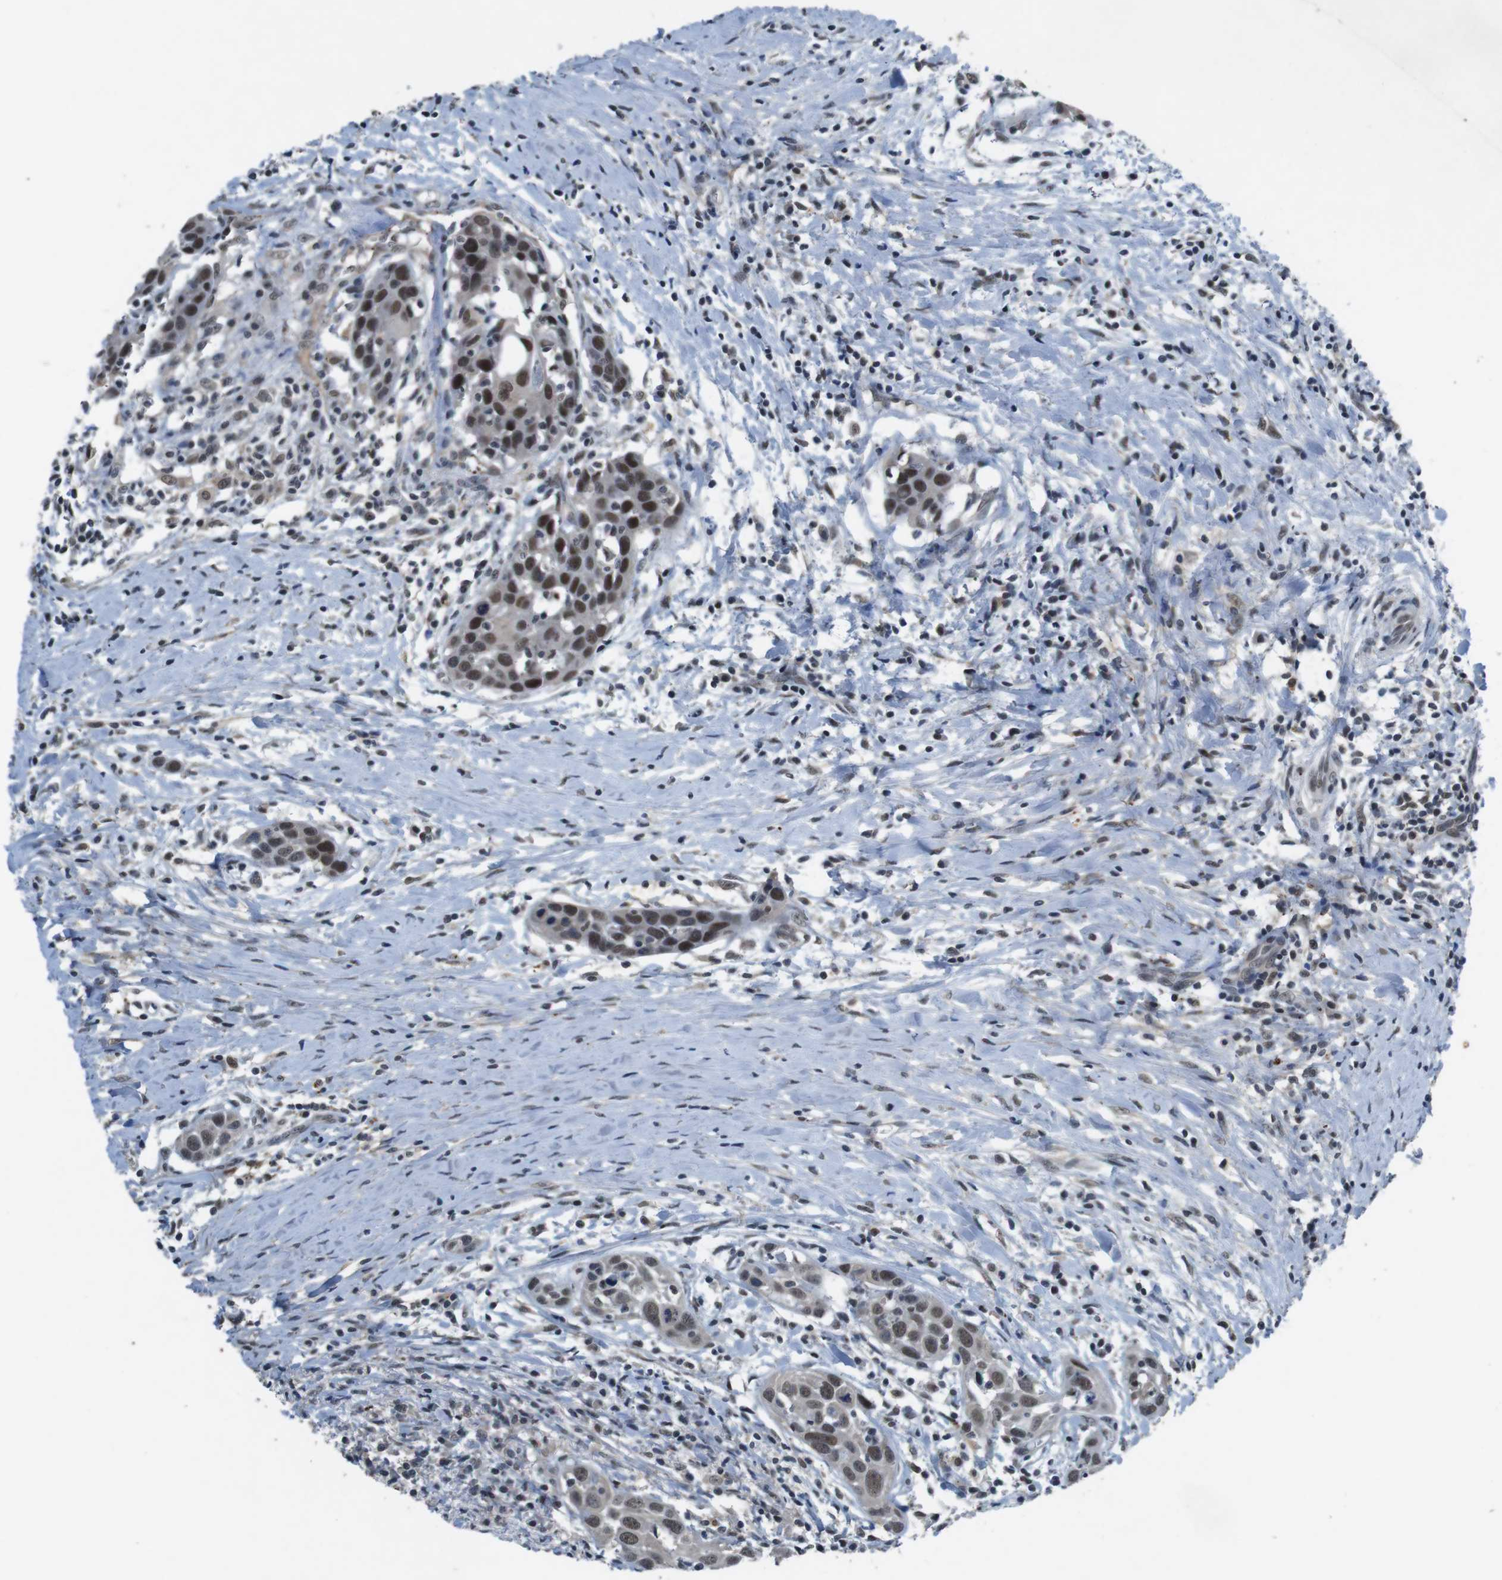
{"staining": {"intensity": "moderate", "quantity": ">75%", "location": "nuclear"}, "tissue": "head and neck cancer", "cell_type": "Tumor cells", "image_type": "cancer", "snomed": [{"axis": "morphology", "description": "Squamous cell carcinoma, NOS"}, {"axis": "topography", "description": "Oral tissue"}, {"axis": "topography", "description": "Head-Neck"}], "caption": "A brown stain highlights moderate nuclear expression of a protein in human head and neck cancer tumor cells. (brown staining indicates protein expression, while blue staining denotes nuclei).", "gene": "USP7", "patient": {"sex": "female", "age": 50}}